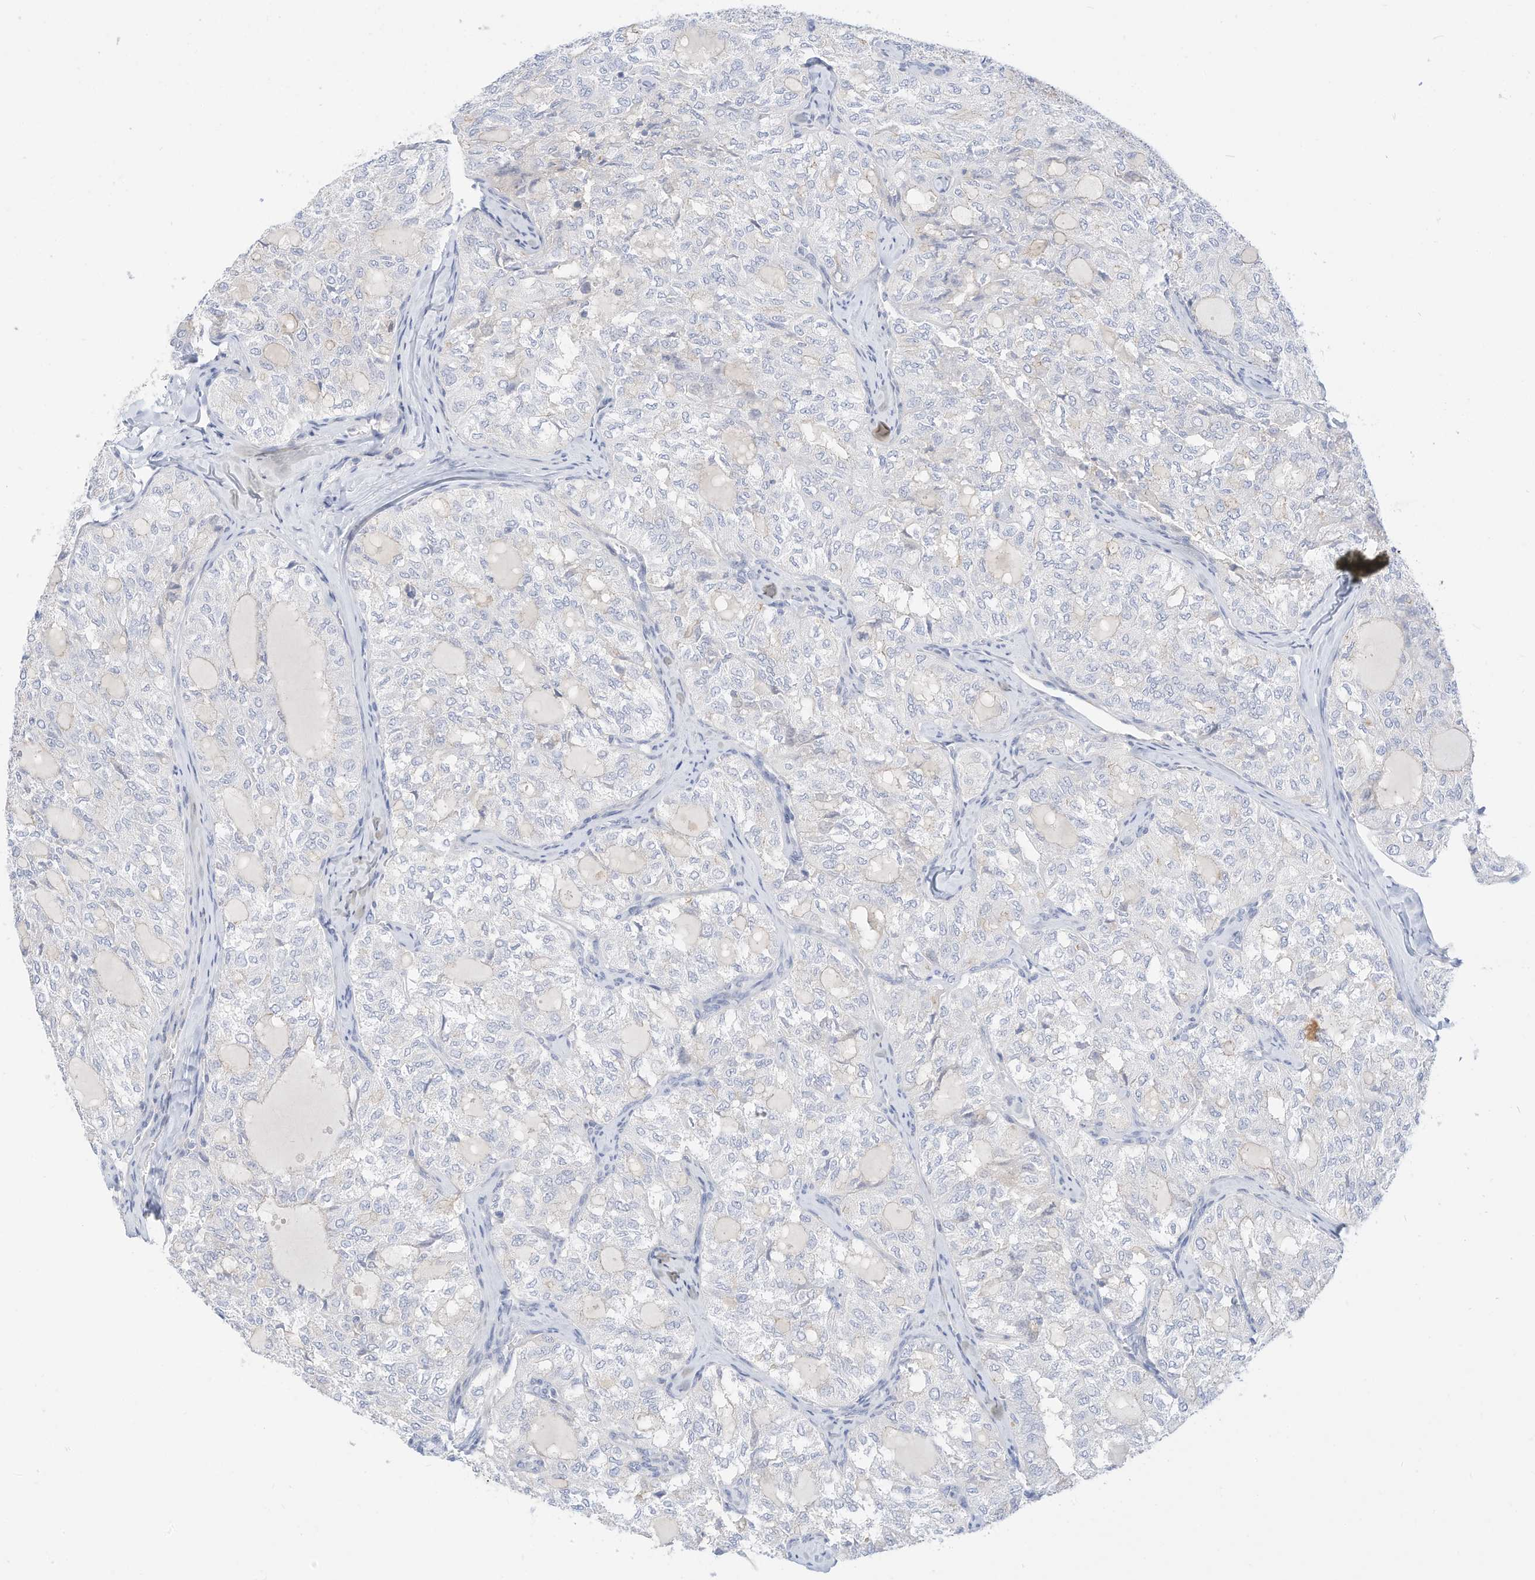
{"staining": {"intensity": "negative", "quantity": "none", "location": "none"}, "tissue": "thyroid cancer", "cell_type": "Tumor cells", "image_type": "cancer", "snomed": [{"axis": "morphology", "description": "Follicular adenoma carcinoma, NOS"}, {"axis": "topography", "description": "Thyroid gland"}], "caption": "Thyroid cancer stained for a protein using immunohistochemistry exhibits no positivity tumor cells.", "gene": "SPOCD1", "patient": {"sex": "male", "age": 75}}